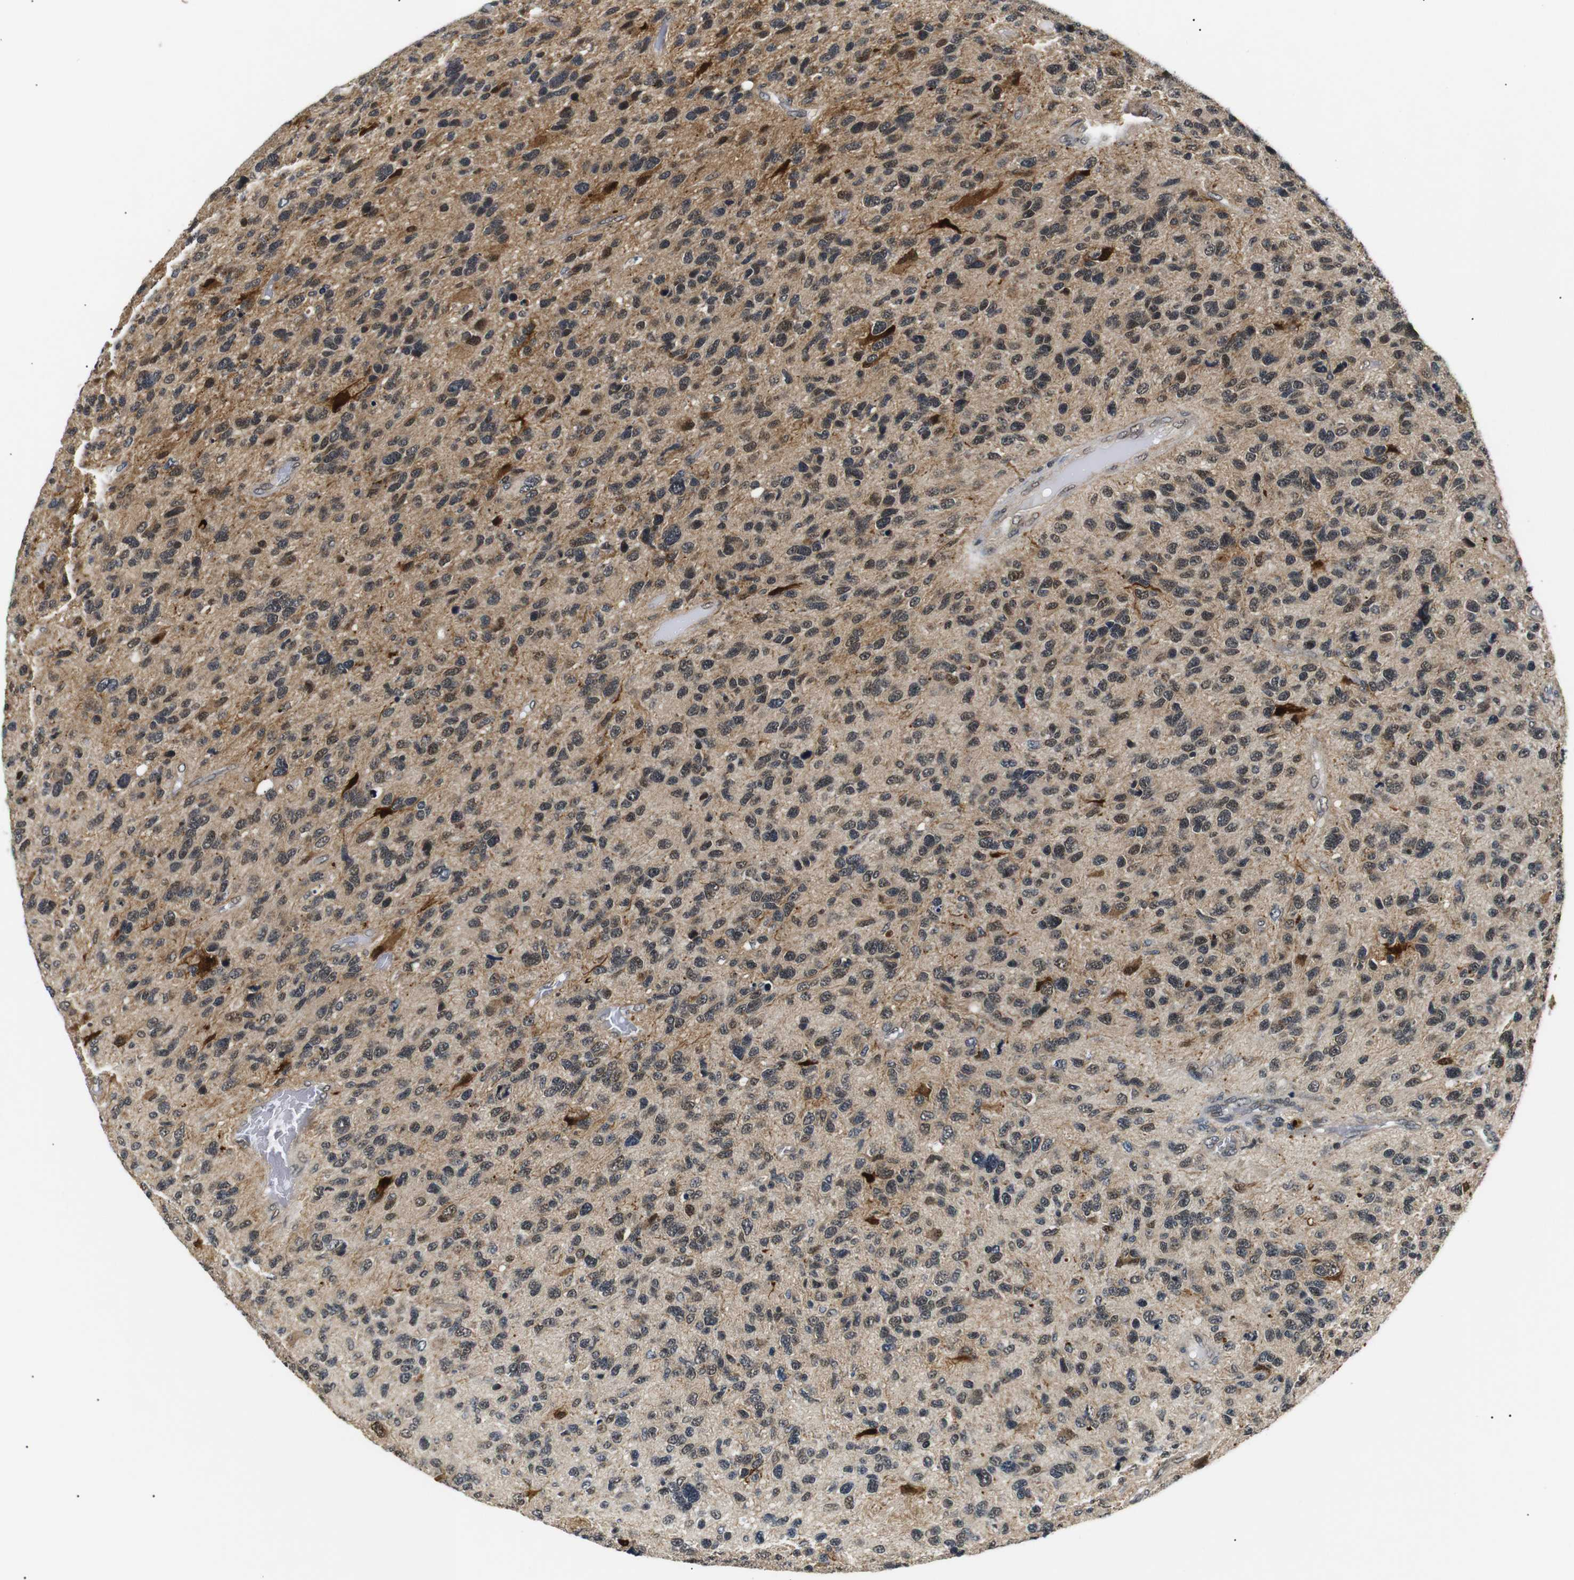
{"staining": {"intensity": "moderate", "quantity": "25%-75%", "location": "cytoplasmic/membranous,nuclear"}, "tissue": "glioma", "cell_type": "Tumor cells", "image_type": "cancer", "snomed": [{"axis": "morphology", "description": "Glioma, malignant, High grade"}, {"axis": "topography", "description": "Brain"}], "caption": "Human malignant glioma (high-grade) stained for a protein (brown) demonstrates moderate cytoplasmic/membranous and nuclear positive positivity in approximately 25%-75% of tumor cells.", "gene": "SKP1", "patient": {"sex": "female", "age": 58}}